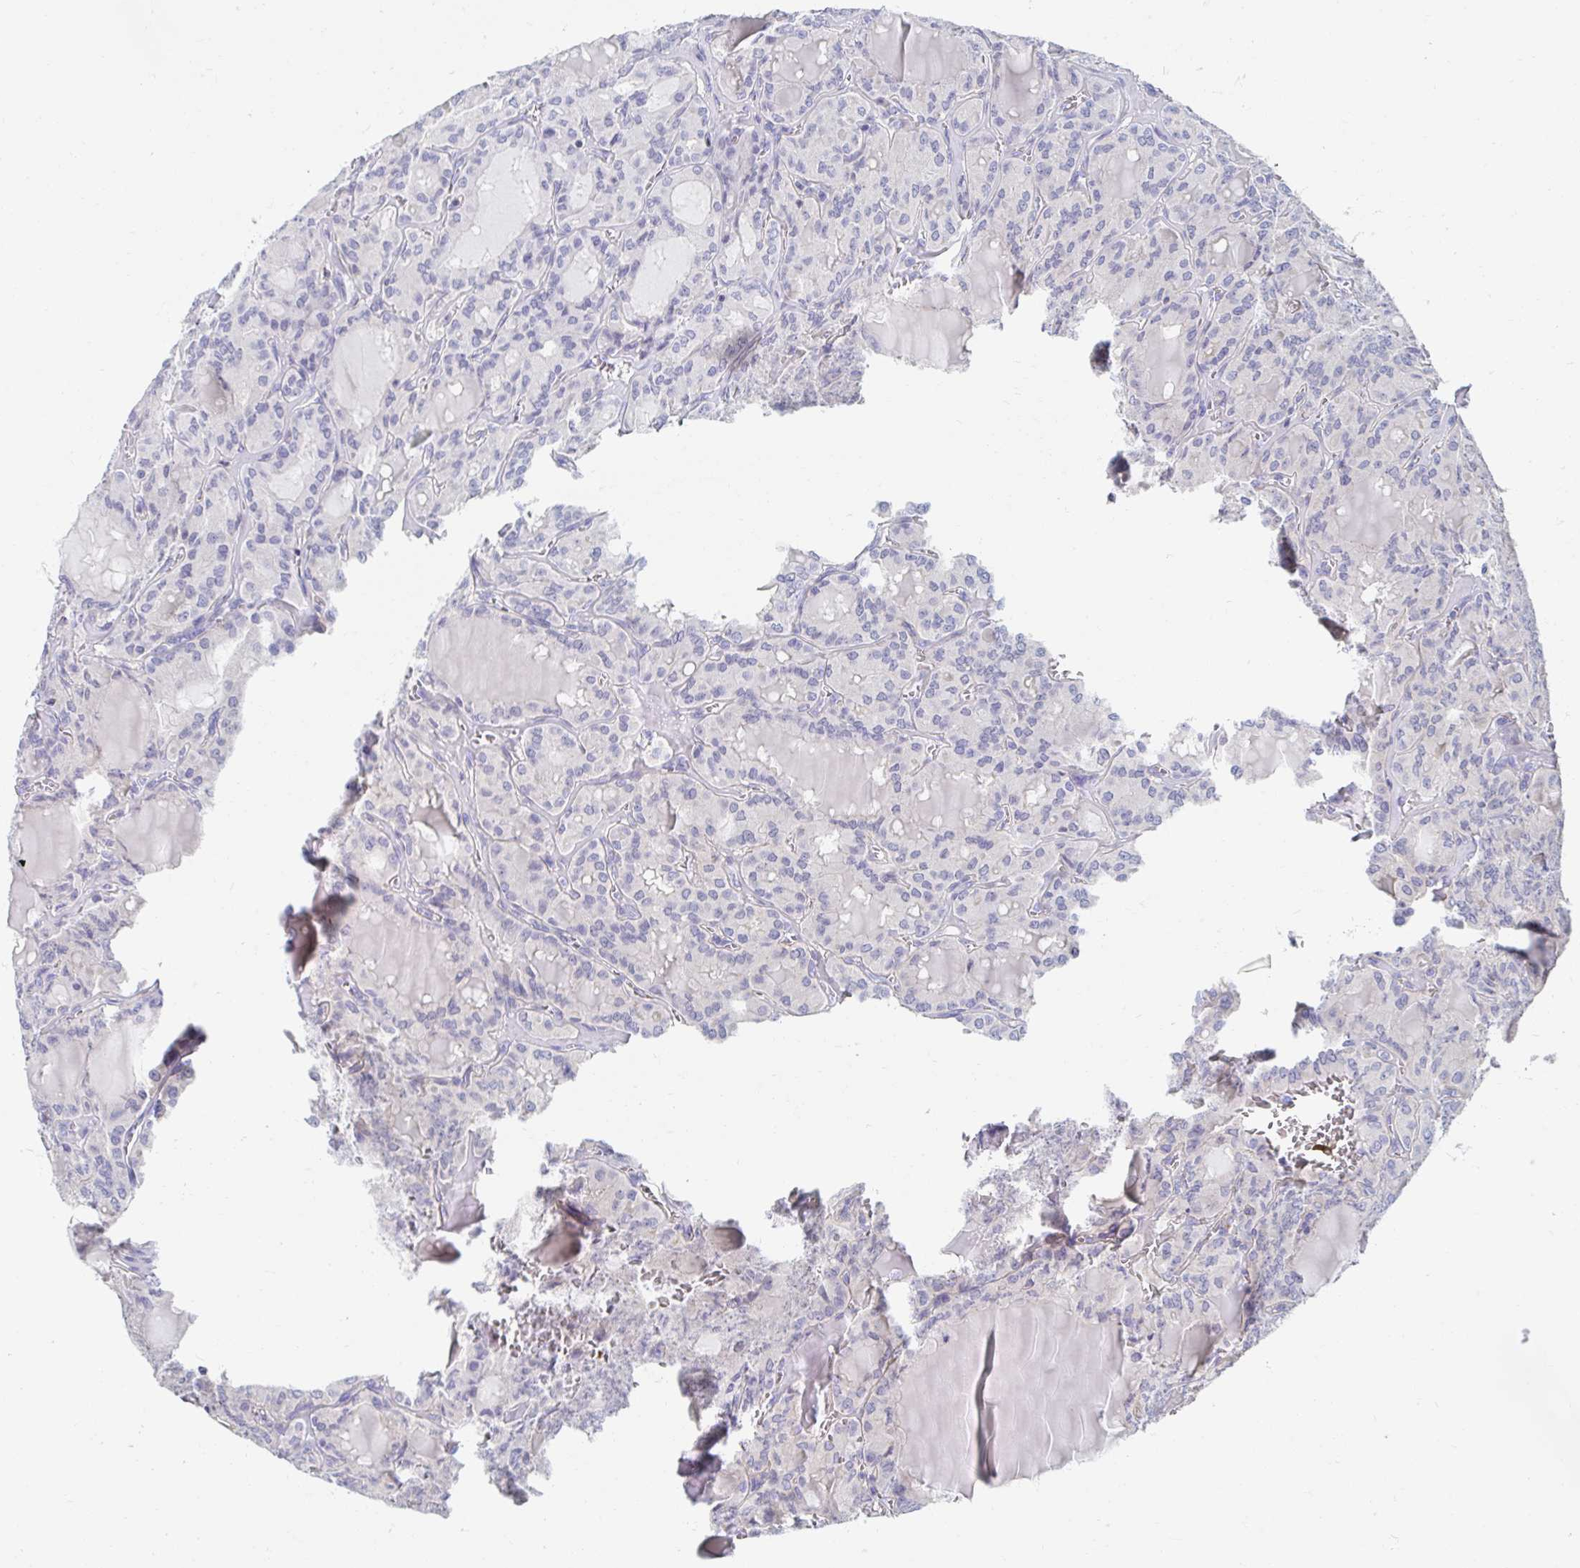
{"staining": {"intensity": "negative", "quantity": "none", "location": "none"}, "tissue": "thyroid cancer", "cell_type": "Tumor cells", "image_type": "cancer", "snomed": [{"axis": "morphology", "description": "Papillary adenocarcinoma, NOS"}, {"axis": "topography", "description": "Thyroid gland"}], "caption": "Immunohistochemical staining of papillary adenocarcinoma (thyroid) exhibits no significant staining in tumor cells. Brightfield microscopy of IHC stained with DAB (brown) and hematoxylin (blue), captured at high magnification.", "gene": "MYLK2", "patient": {"sex": "male", "age": 87}}